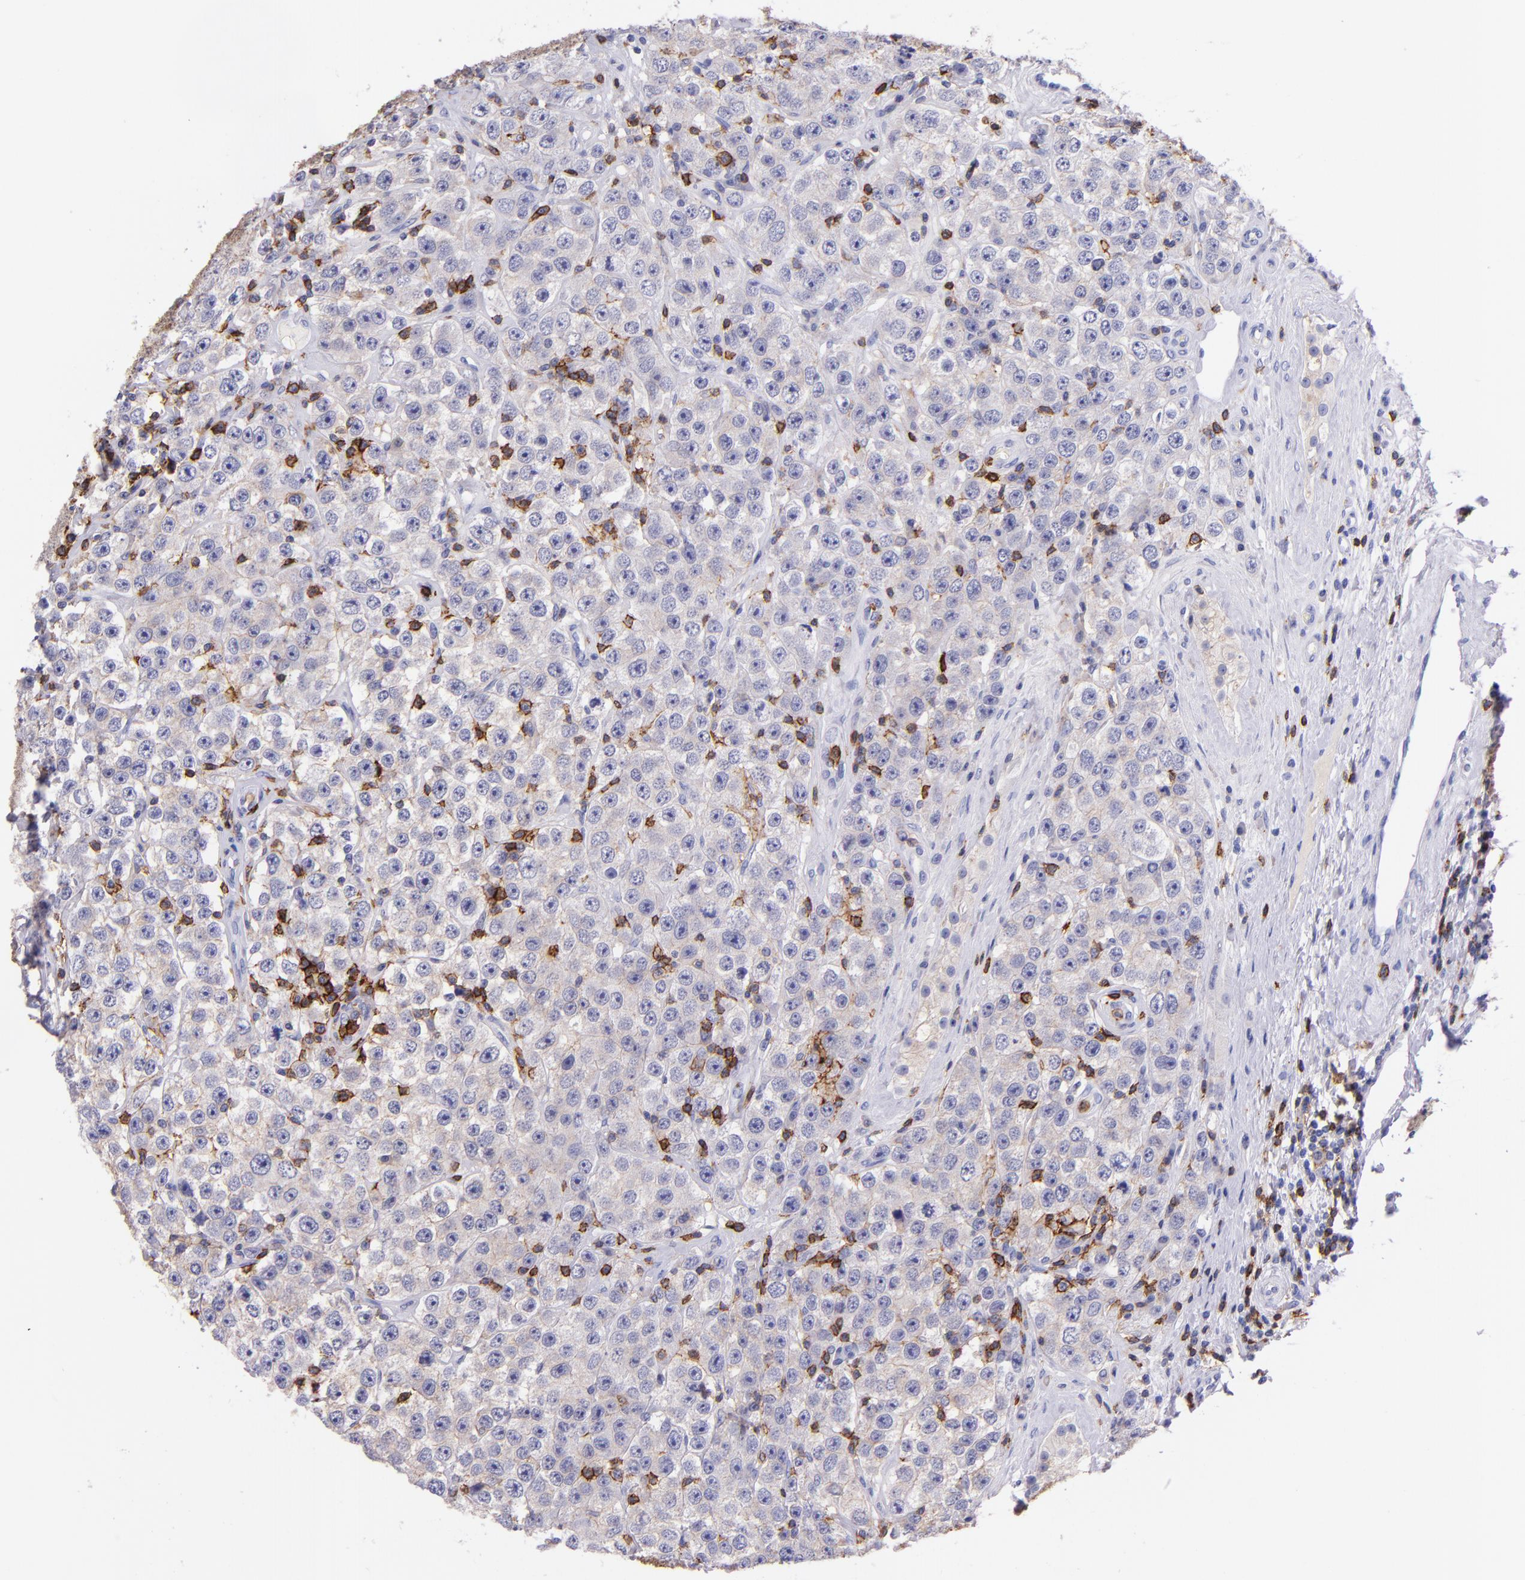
{"staining": {"intensity": "weak", "quantity": "<25%", "location": "cytoplasmic/membranous"}, "tissue": "testis cancer", "cell_type": "Tumor cells", "image_type": "cancer", "snomed": [{"axis": "morphology", "description": "Seminoma, NOS"}, {"axis": "topography", "description": "Testis"}], "caption": "Immunohistochemistry histopathology image of human testis cancer stained for a protein (brown), which reveals no expression in tumor cells.", "gene": "SPN", "patient": {"sex": "male", "age": 52}}